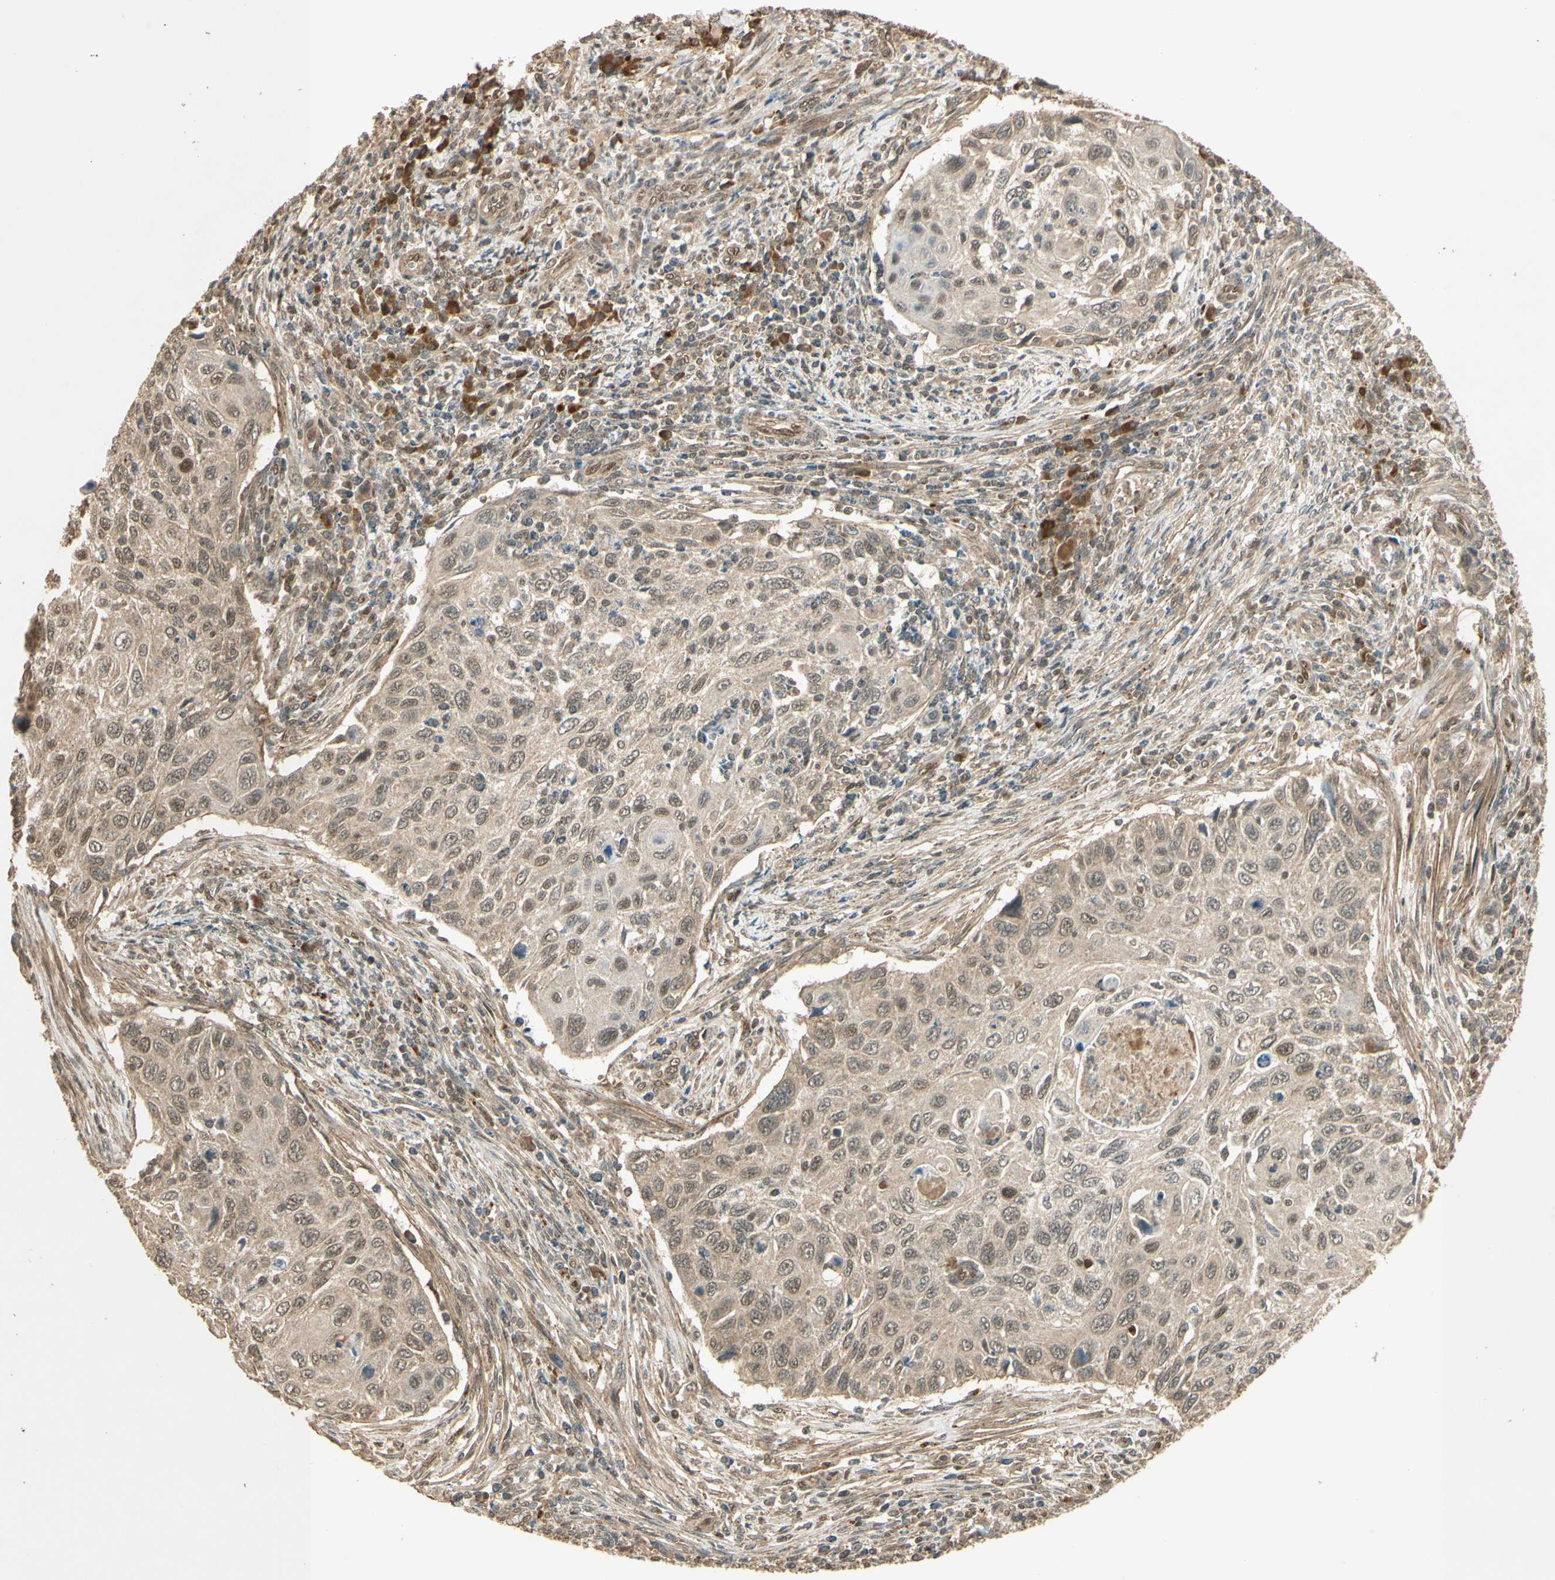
{"staining": {"intensity": "weak", "quantity": ">75%", "location": "cytoplasmic/membranous,nuclear"}, "tissue": "cervical cancer", "cell_type": "Tumor cells", "image_type": "cancer", "snomed": [{"axis": "morphology", "description": "Squamous cell carcinoma, NOS"}, {"axis": "topography", "description": "Cervix"}], "caption": "Immunohistochemistry (IHC) (DAB (3,3'-diaminobenzidine)) staining of cervical cancer (squamous cell carcinoma) shows weak cytoplasmic/membranous and nuclear protein expression in approximately >75% of tumor cells.", "gene": "GMEB2", "patient": {"sex": "female", "age": 70}}